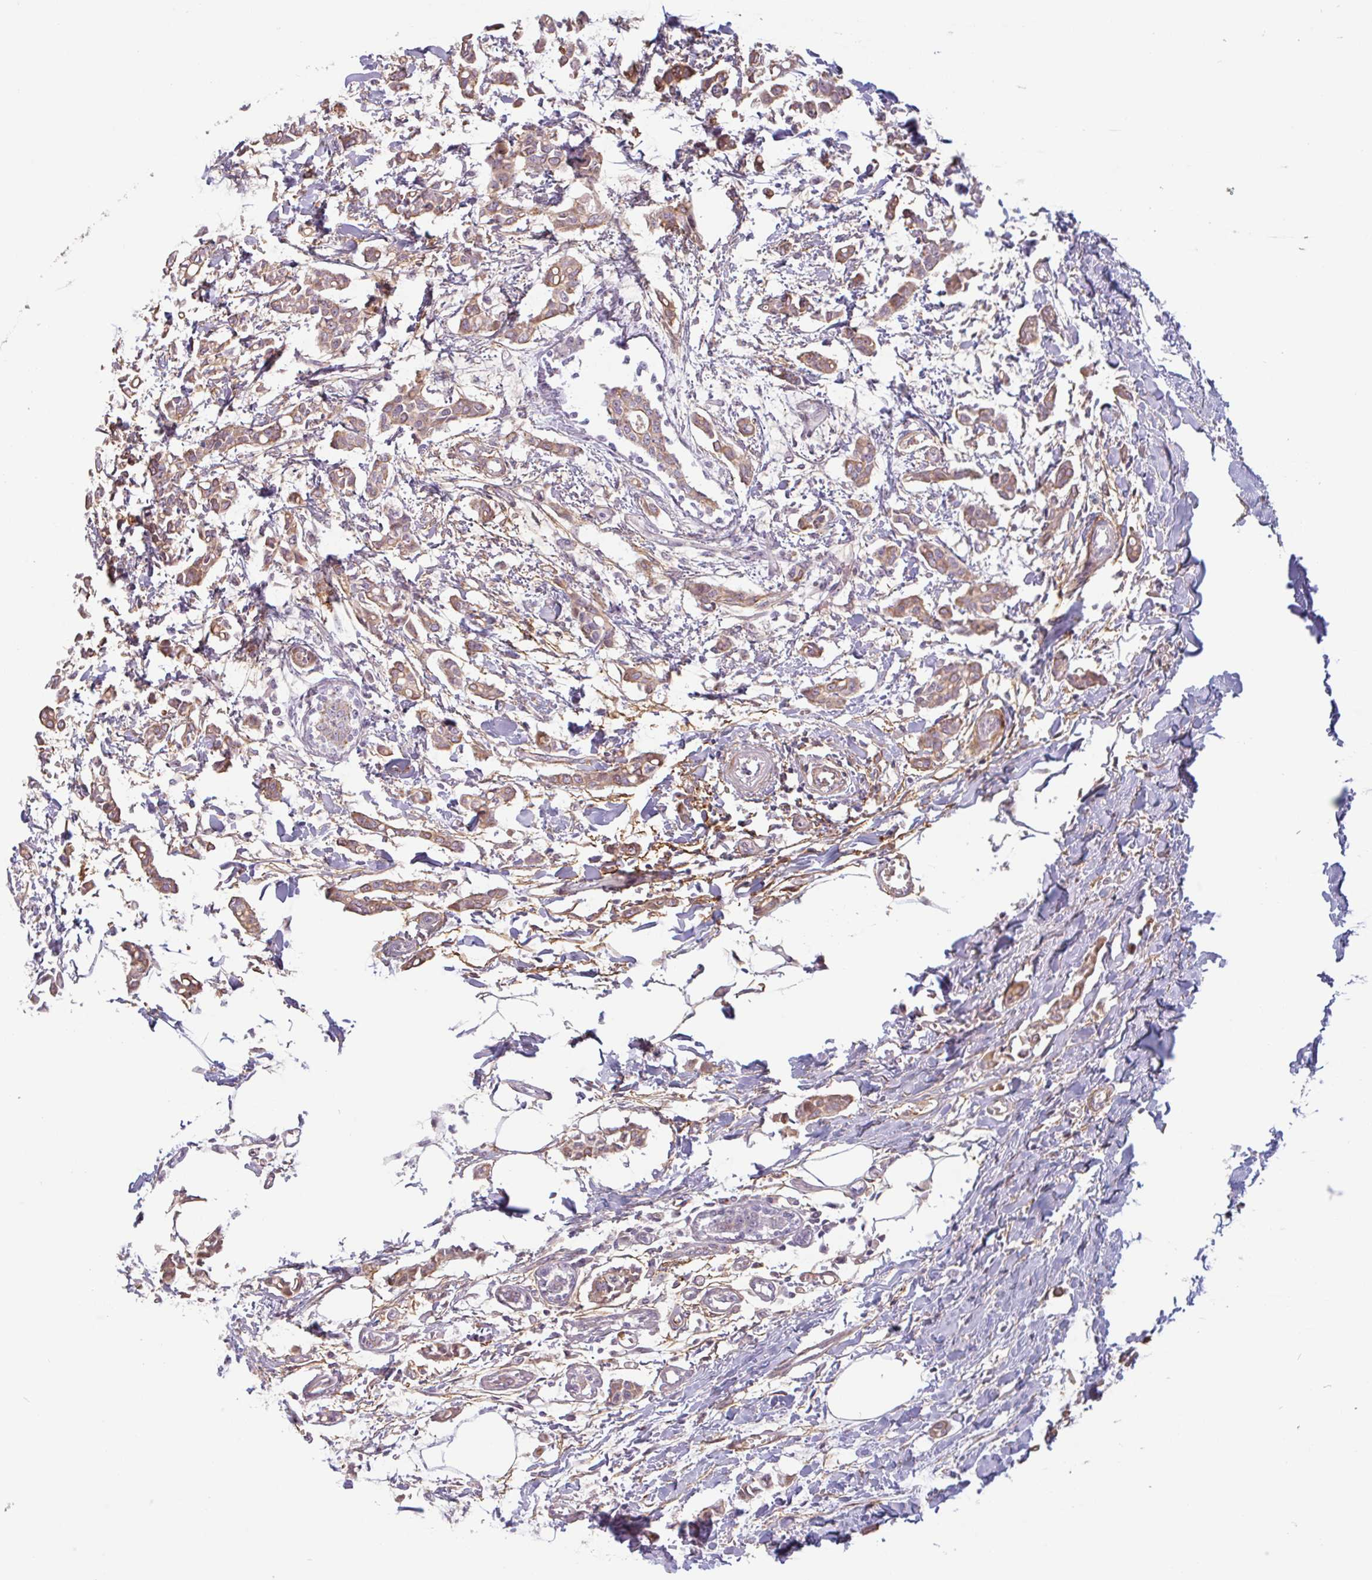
{"staining": {"intensity": "moderate", "quantity": ">75%", "location": "cytoplasmic/membranous"}, "tissue": "breast cancer", "cell_type": "Tumor cells", "image_type": "cancer", "snomed": [{"axis": "morphology", "description": "Duct carcinoma"}, {"axis": "topography", "description": "Breast"}], "caption": "A brown stain highlights moderate cytoplasmic/membranous staining of a protein in human infiltrating ductal carcinoma (breast) tumor cells.", "gene": "TMEM119", "patient": {"sex": "female", "age": 41}}